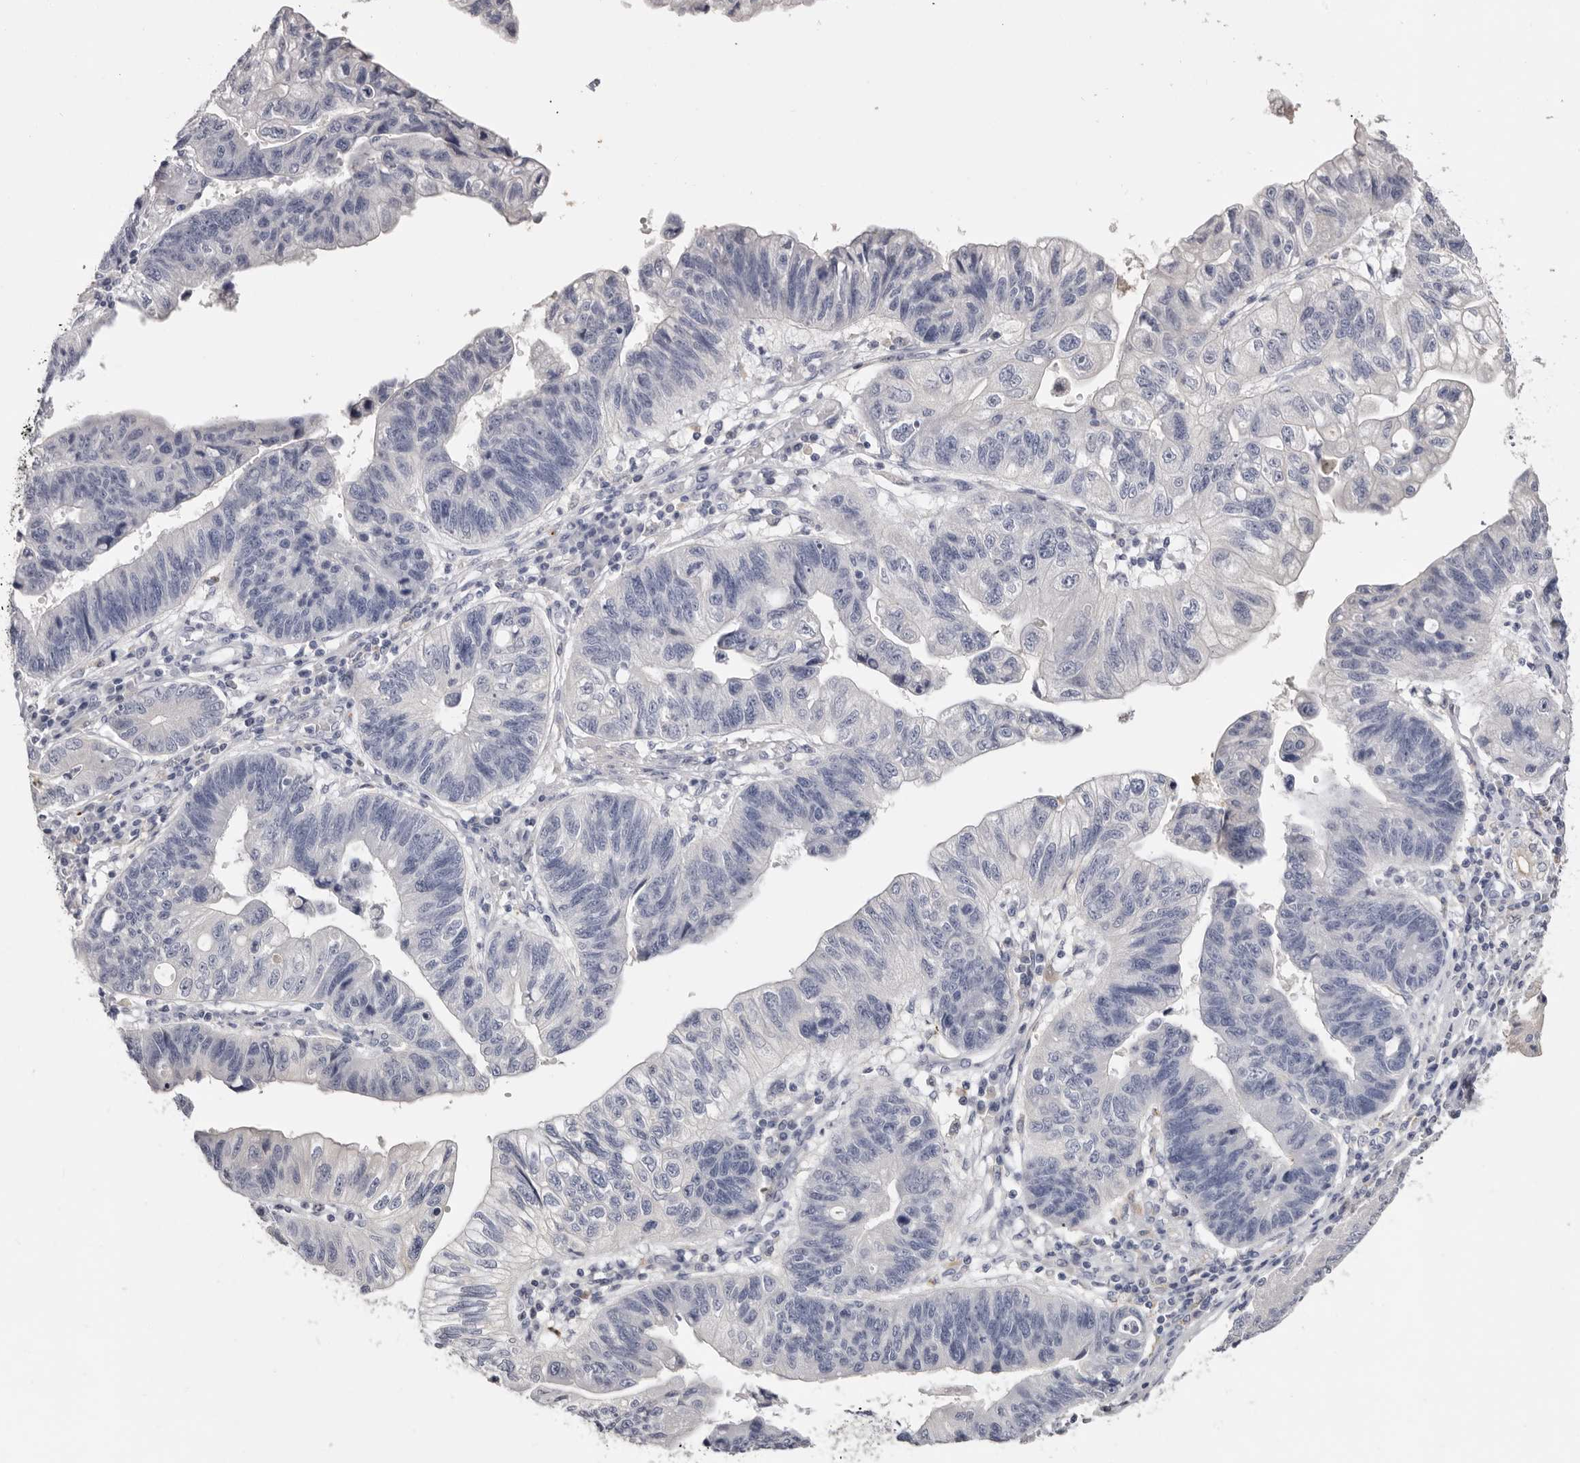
{"staining": {"intensity": "negative", "quantity": "none", "location": "none"}, "tissue": "stomach cancer", "cell_type": "Tumor cells", "image_type": "cancer", "snomed": [{"axis": "morphology", "description": "Adenocarcinoma, NOS"}, {"axis": "topography", "description": "Stomach"}], "caption": "The micrograph displays no staining of tumor cells in stomach cancer.", "gene": "KLHL38", "patient": {"sex": "male", "age": 59}}